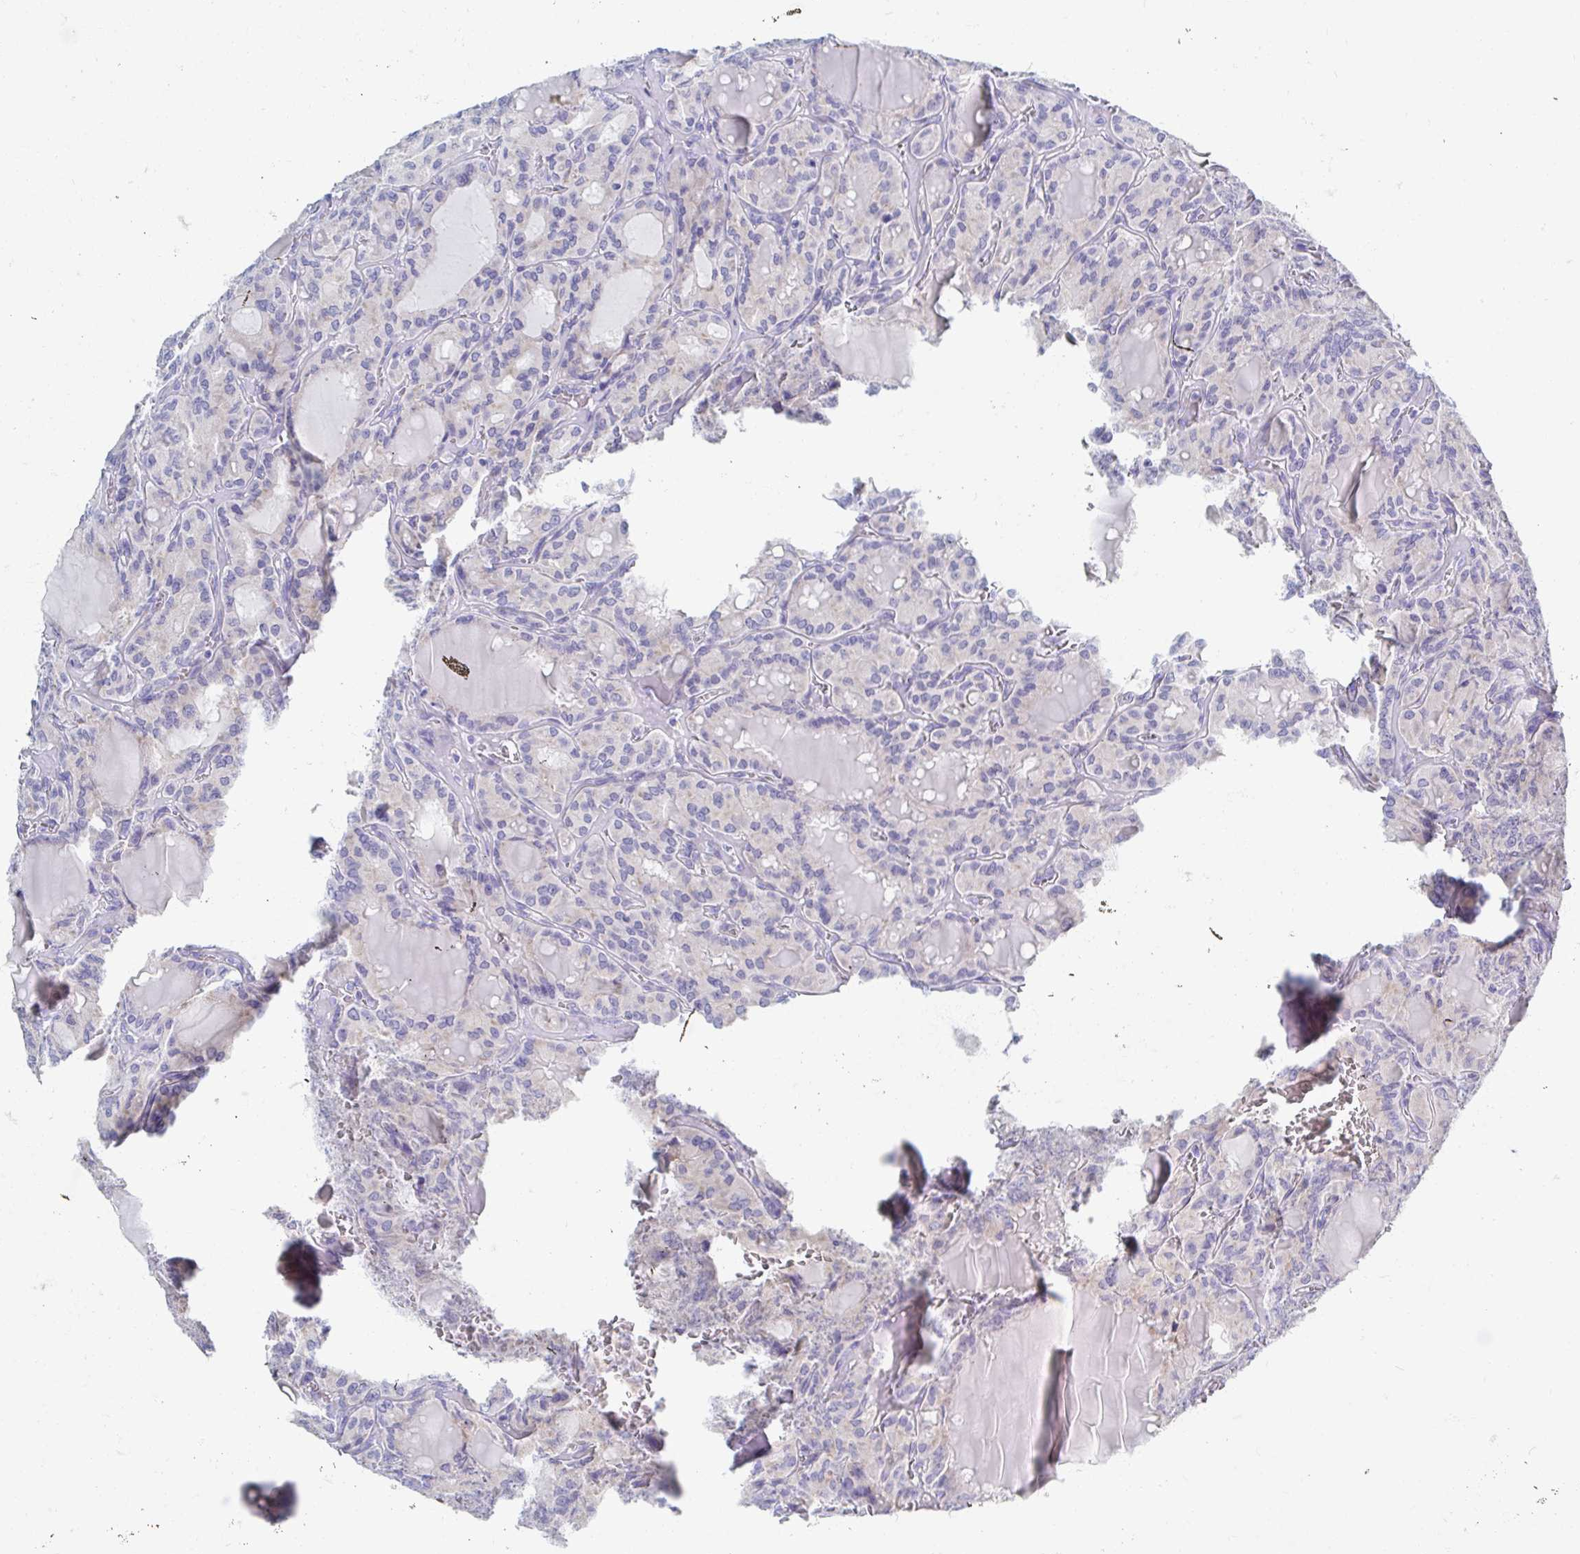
{"staining": {"intensity": "weak", "quantity": "<25%", "location": "cytoplasmic/membranous"}, "tissue": "thyroid cancer", "cell_type": "Tumor cells", "image_type": "cancer", "snomed": [{"axis": "morphology", "description": "Papillary adenocarcinoma, NOS"}, {"axis": "topography", "description": "Thyroid gland"}], "caption": "An image of thyroid papillary adenocarcinoma stained for a protein reveals no brown staining in tumor cells.", "gene": "MYLK2", "patient": {"sex": "male", "age": 87}}